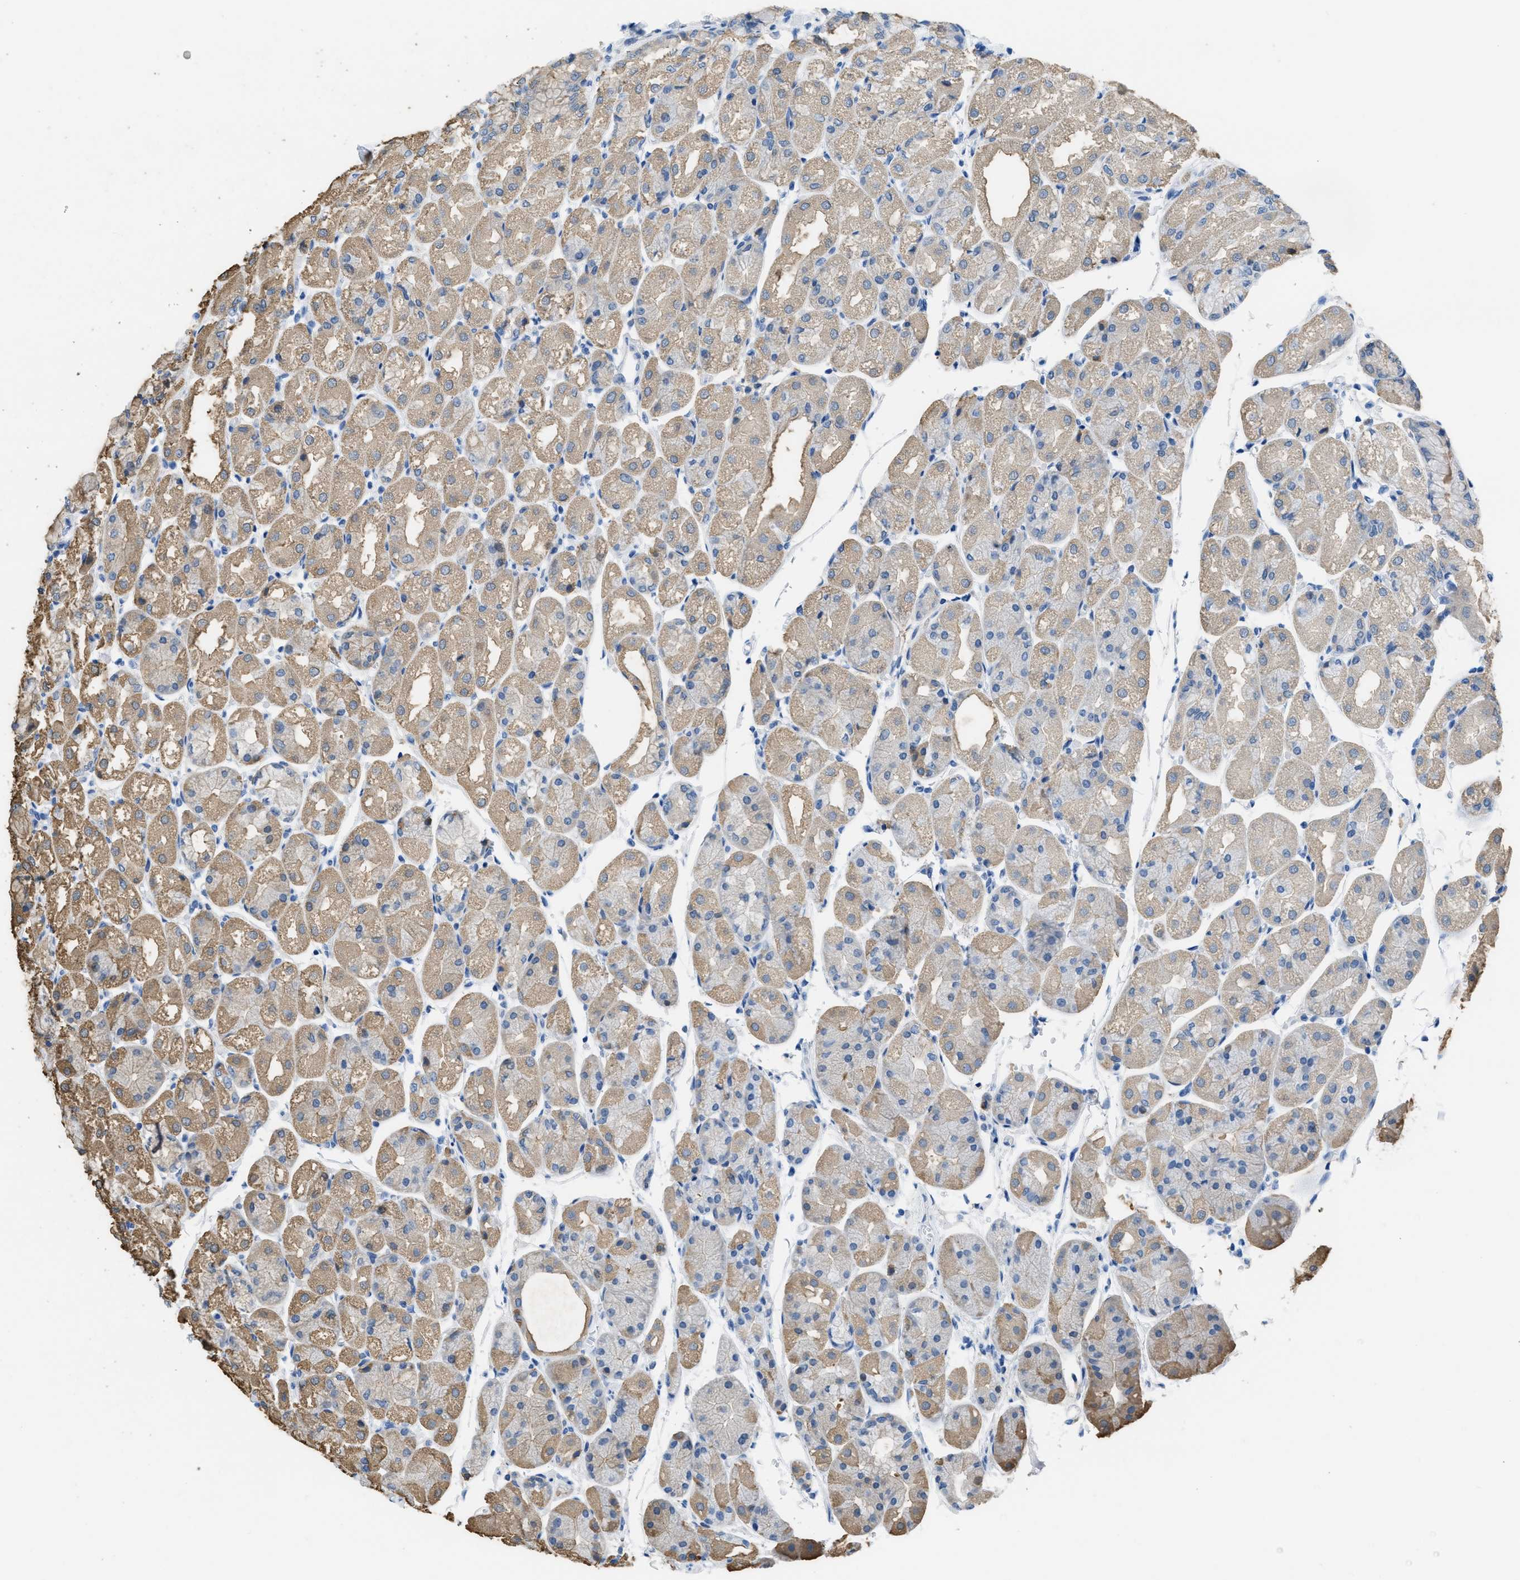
{"staining": {"intensity": "weak", "quantity": "25%-75%", "location": "cytoplasmic/membranous"}, "tissue": "stomach", "cell_type": "Glandular cells", "image_type": "normal", "snomed": [{"axis": "morphology", "description": "Normal tissue, NOS"}, {"axis": "topography", "description": "Stomach, upper"}], "caption": "Immunohistochemistry photomicrograph of benign stomach stained for a protein (brown), which displays low levels of weak cytoplasmic/membranous expression in approximately 25%-75% of glandular cells.", "gene": "ASGR1", "patient": {"sex": "male", "age": 72}}